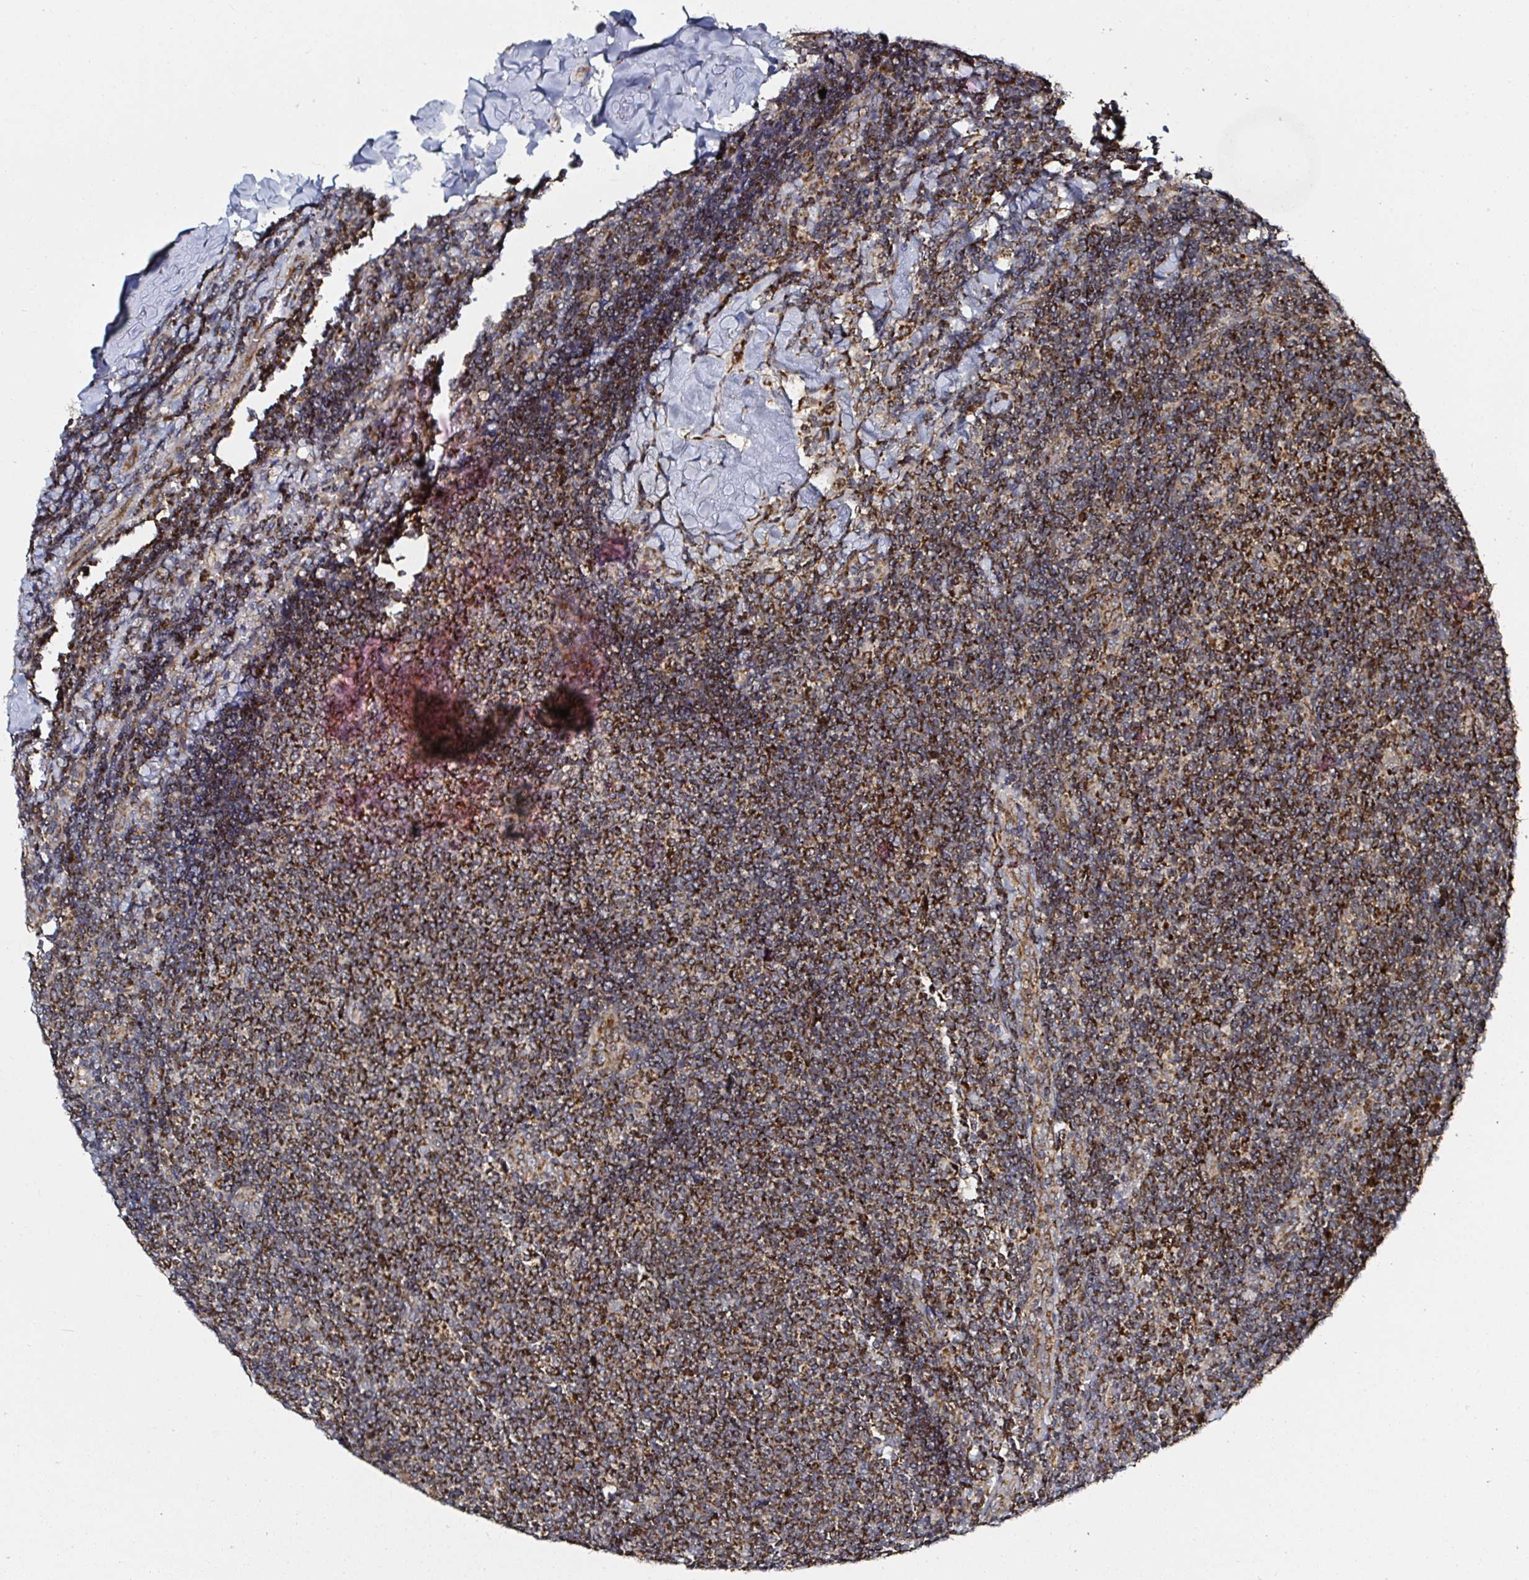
{"staining": {"intensity": "strong", "quantity": ">75%", "location": "cytoplasmic/membranous"}, "tissue": "lymphoma", "cell_type": "Tumor cells", "image_type": "cancer", "snomed": [{"axis": "morphology", "description": "Malignant lymphoma, non-Hodgkin's type, Low grade"}, {"axis": "topography", "description": "Lymph node"}], "caption": "Human malignant lymphoma, non-Hodgkin's type (low-grade) stained with a protein marker reveals strong staining in tumor cells.", "gene": "ATAD3B", "patient": {"sex": "male", "age": 52}}